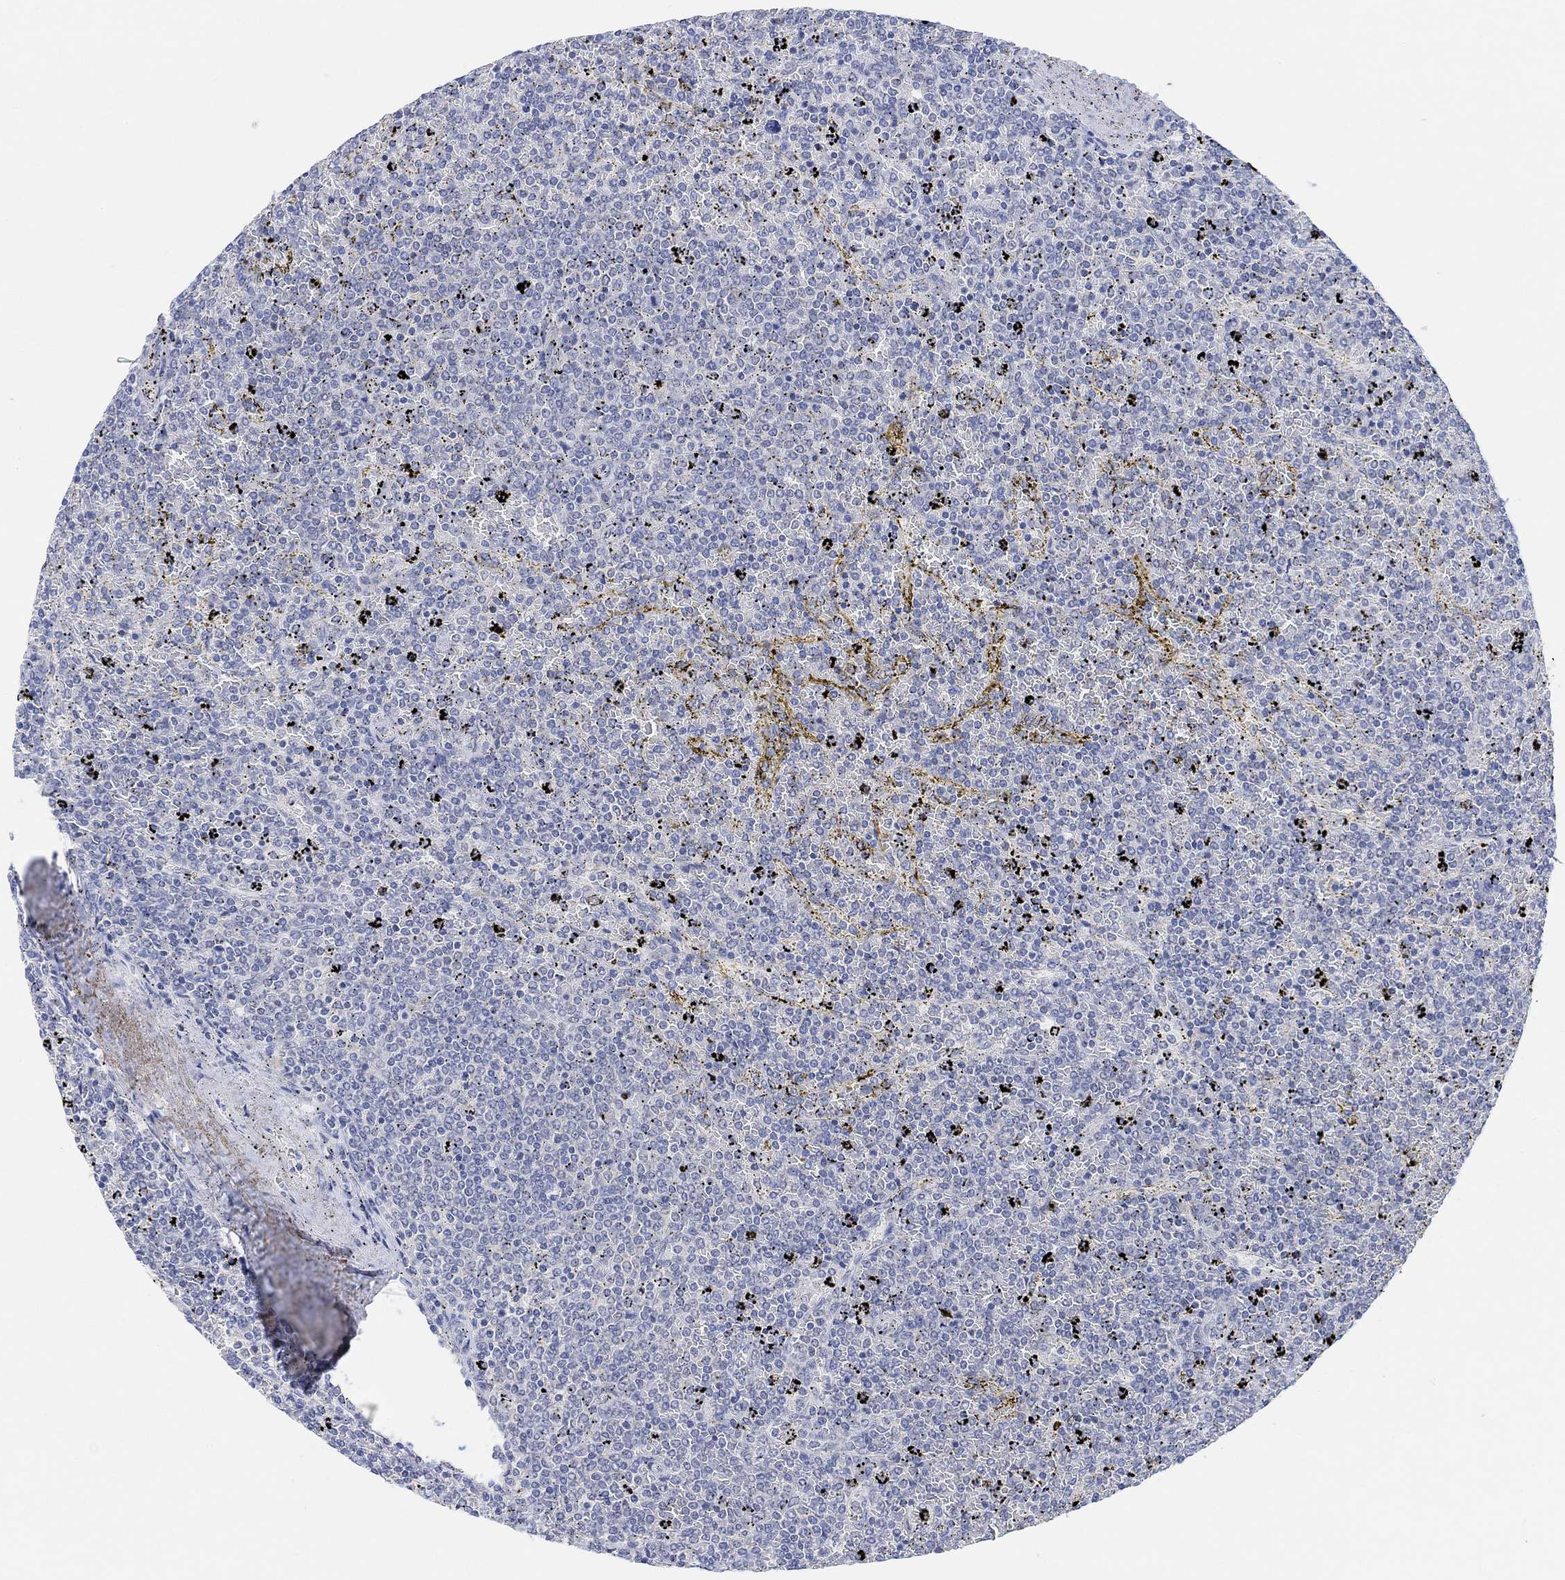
{"staining": {"intensity": "negative", "quantity": "none", "location": "none"}, "tissue": "lymphoma", "cell_type": "Tumor cells", "image_type": "cancer", "snomed": [{"axis": "morphology", "description": "Malignant lymphoma, non-Hodgkin's type, Low grade"}, {"axis": "topography", "description": "Spleen"}], "caption": "Low-grade malignant lymphoma, non-Hodgkin's type stained for a protein using immunohistochemistry (IHC) shows no positivity tumor cells.", "gene": "RIMS1", "patient": {"sex": "female", "age": 77}}